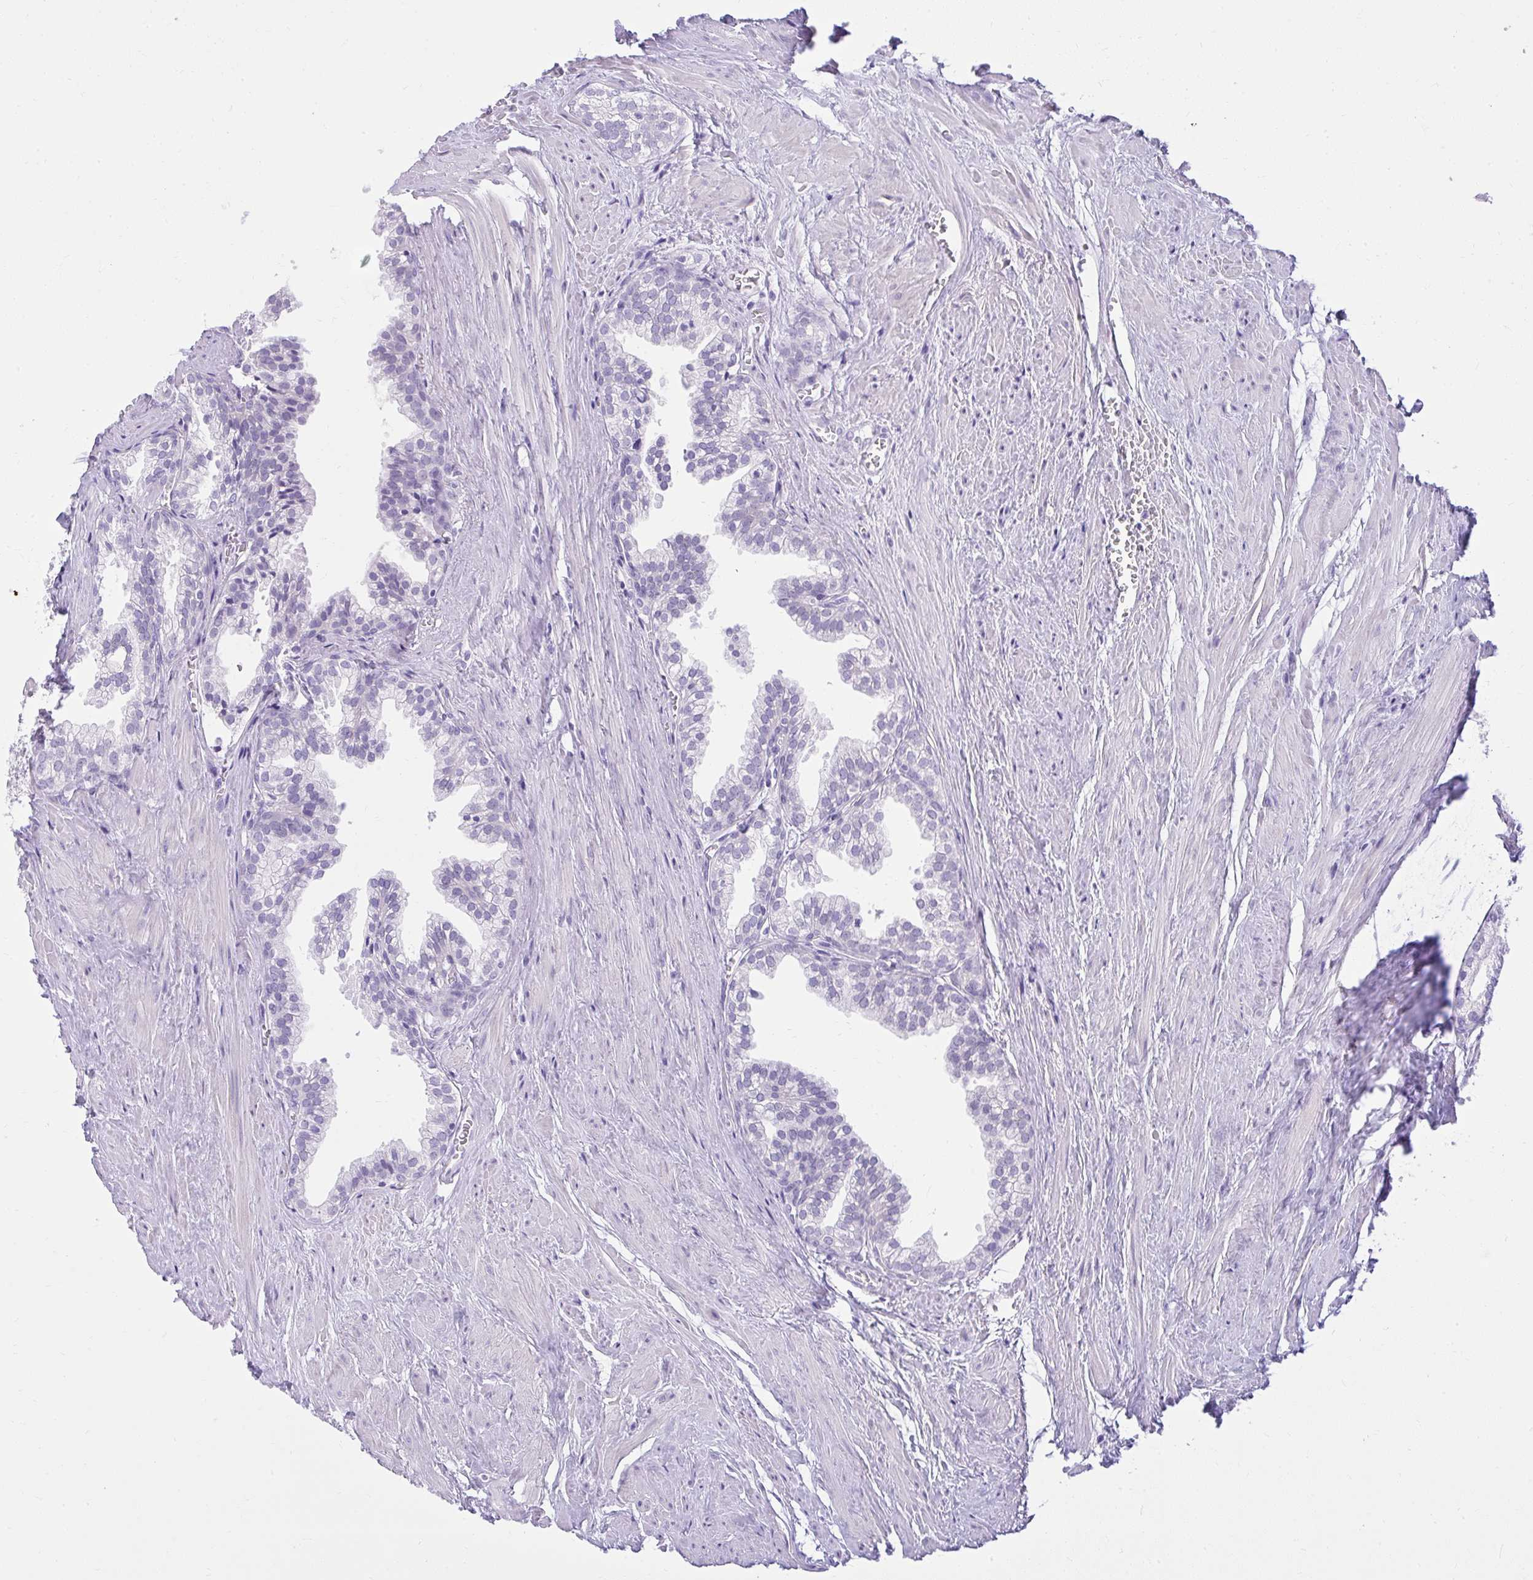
{"staining": {"intensity": "negative", "quantity": "none", "location": "none"}, "tissue": "prostate", "cell_type": "Glandular cells", "image_type": "normal", "snomed": [{"axis": "morphology", "description": "Normal tissue, NOS"}, {"axis": "topography", "description": "Prostate"}, {"axis": "topography", "description": "Peripheral nerve tissue"}], "caption": "DAB (3,3'-diaminobenzidine) immunohistochemical staining of normal prostate reveals no significant staining in glandular cells. (DAB (3,3'-diaminobenzidine) immunohistochemistry with hematoxylin counter stain).", "gene": "PRAP1", "patient": {"sex": "male", "age": 55}}